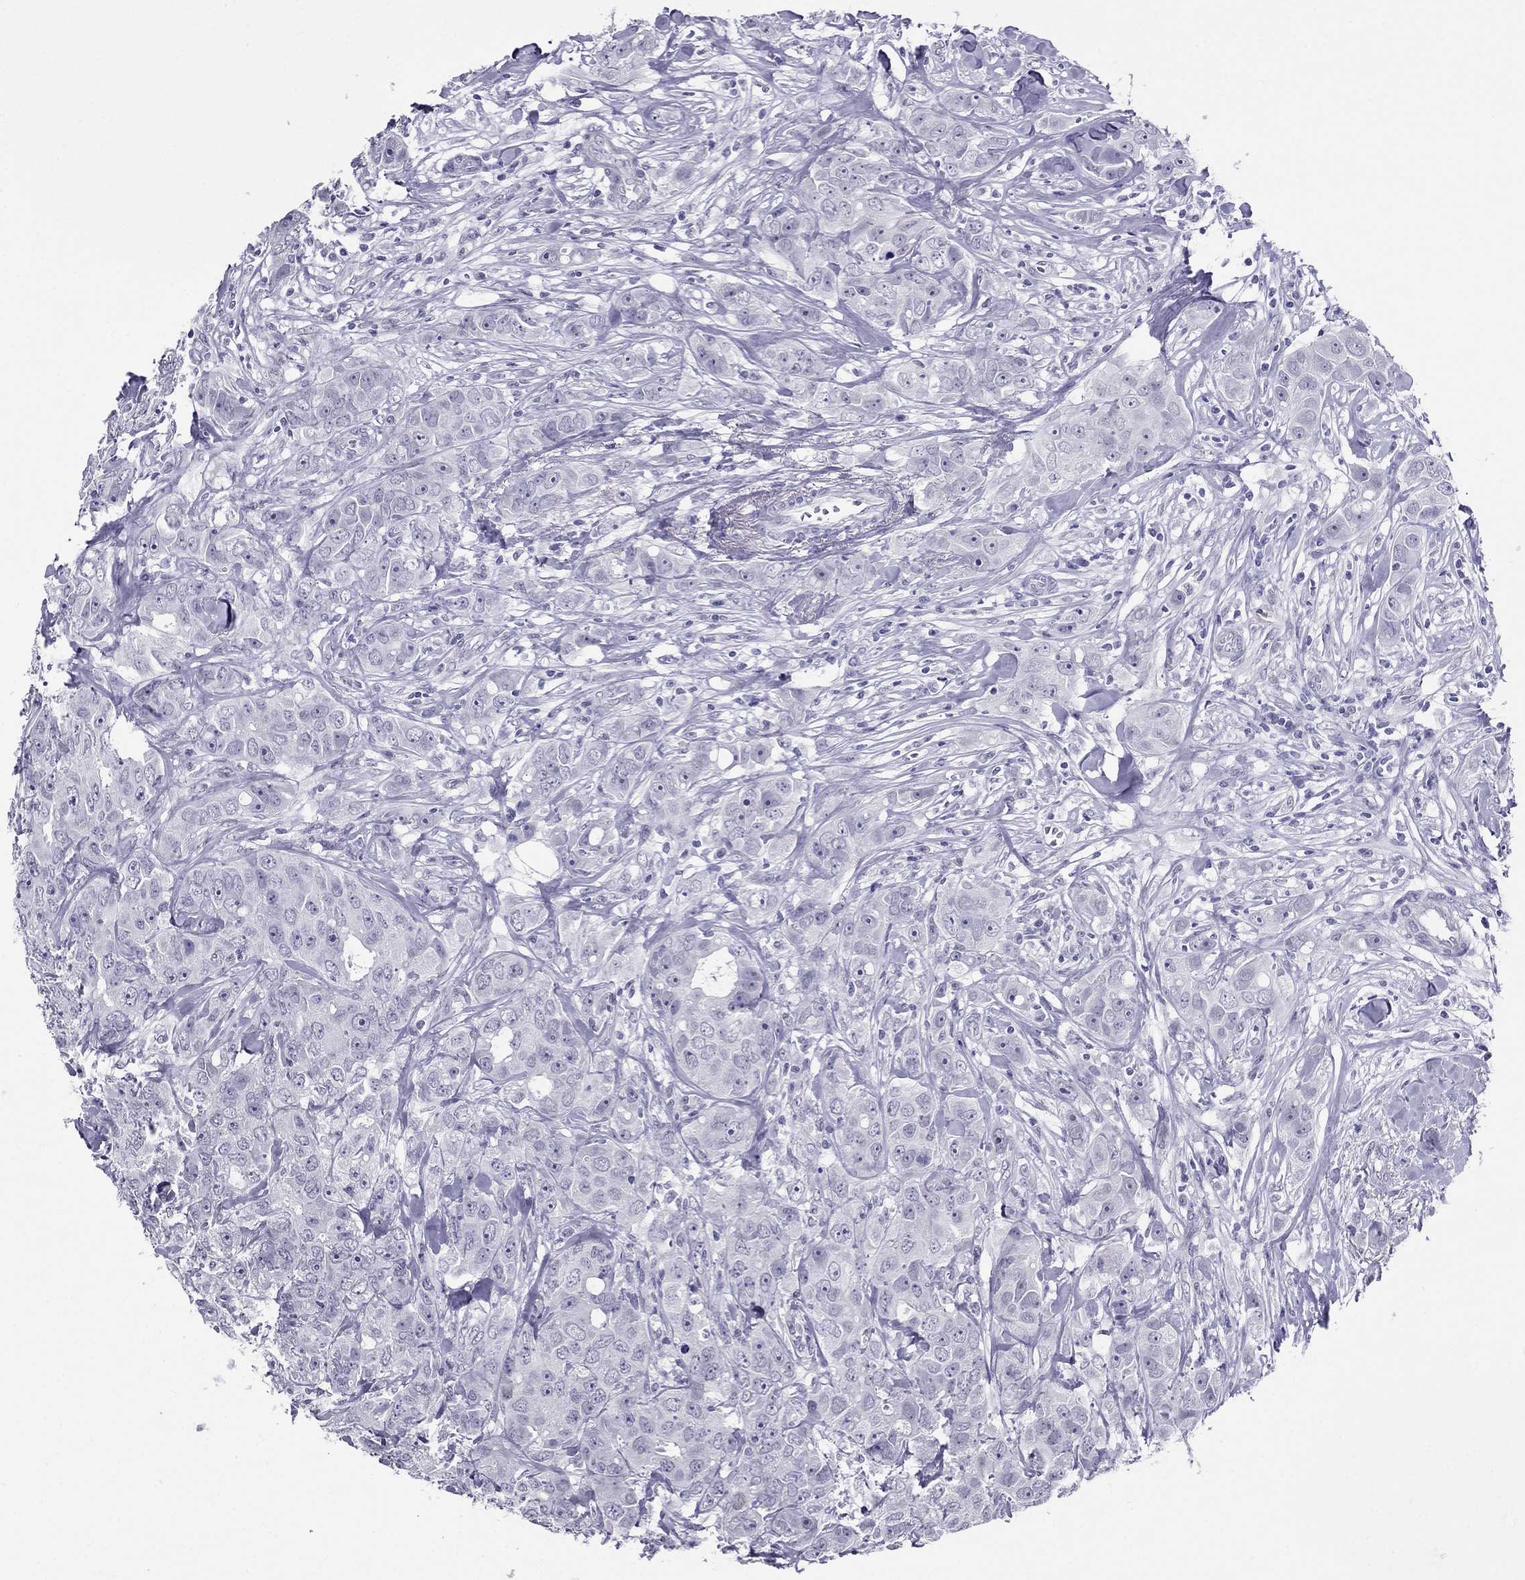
{"staining": {"intensity": "negative", "quantity": "none", "location": "none"}, "tissue": "breast cancer", "cell_type": "Tumor cells", "image_type": "cancer", "snomed": [{"axis": "morphology", "description": "Duct carcinoma"}, {"axis": "topography", "description": "Breast"}], "caption": "The photomicrograph reveals no significant staining in tumor cells of invasive ductal carcinoma (breast). The staining is performed using DAB (3,3'-diaminobenzidine) brown chromogen with nuclei counter-stained in using hematoxylin.", "gene": "CROCC2", "patient": {"sex": "female", "age": 43}}